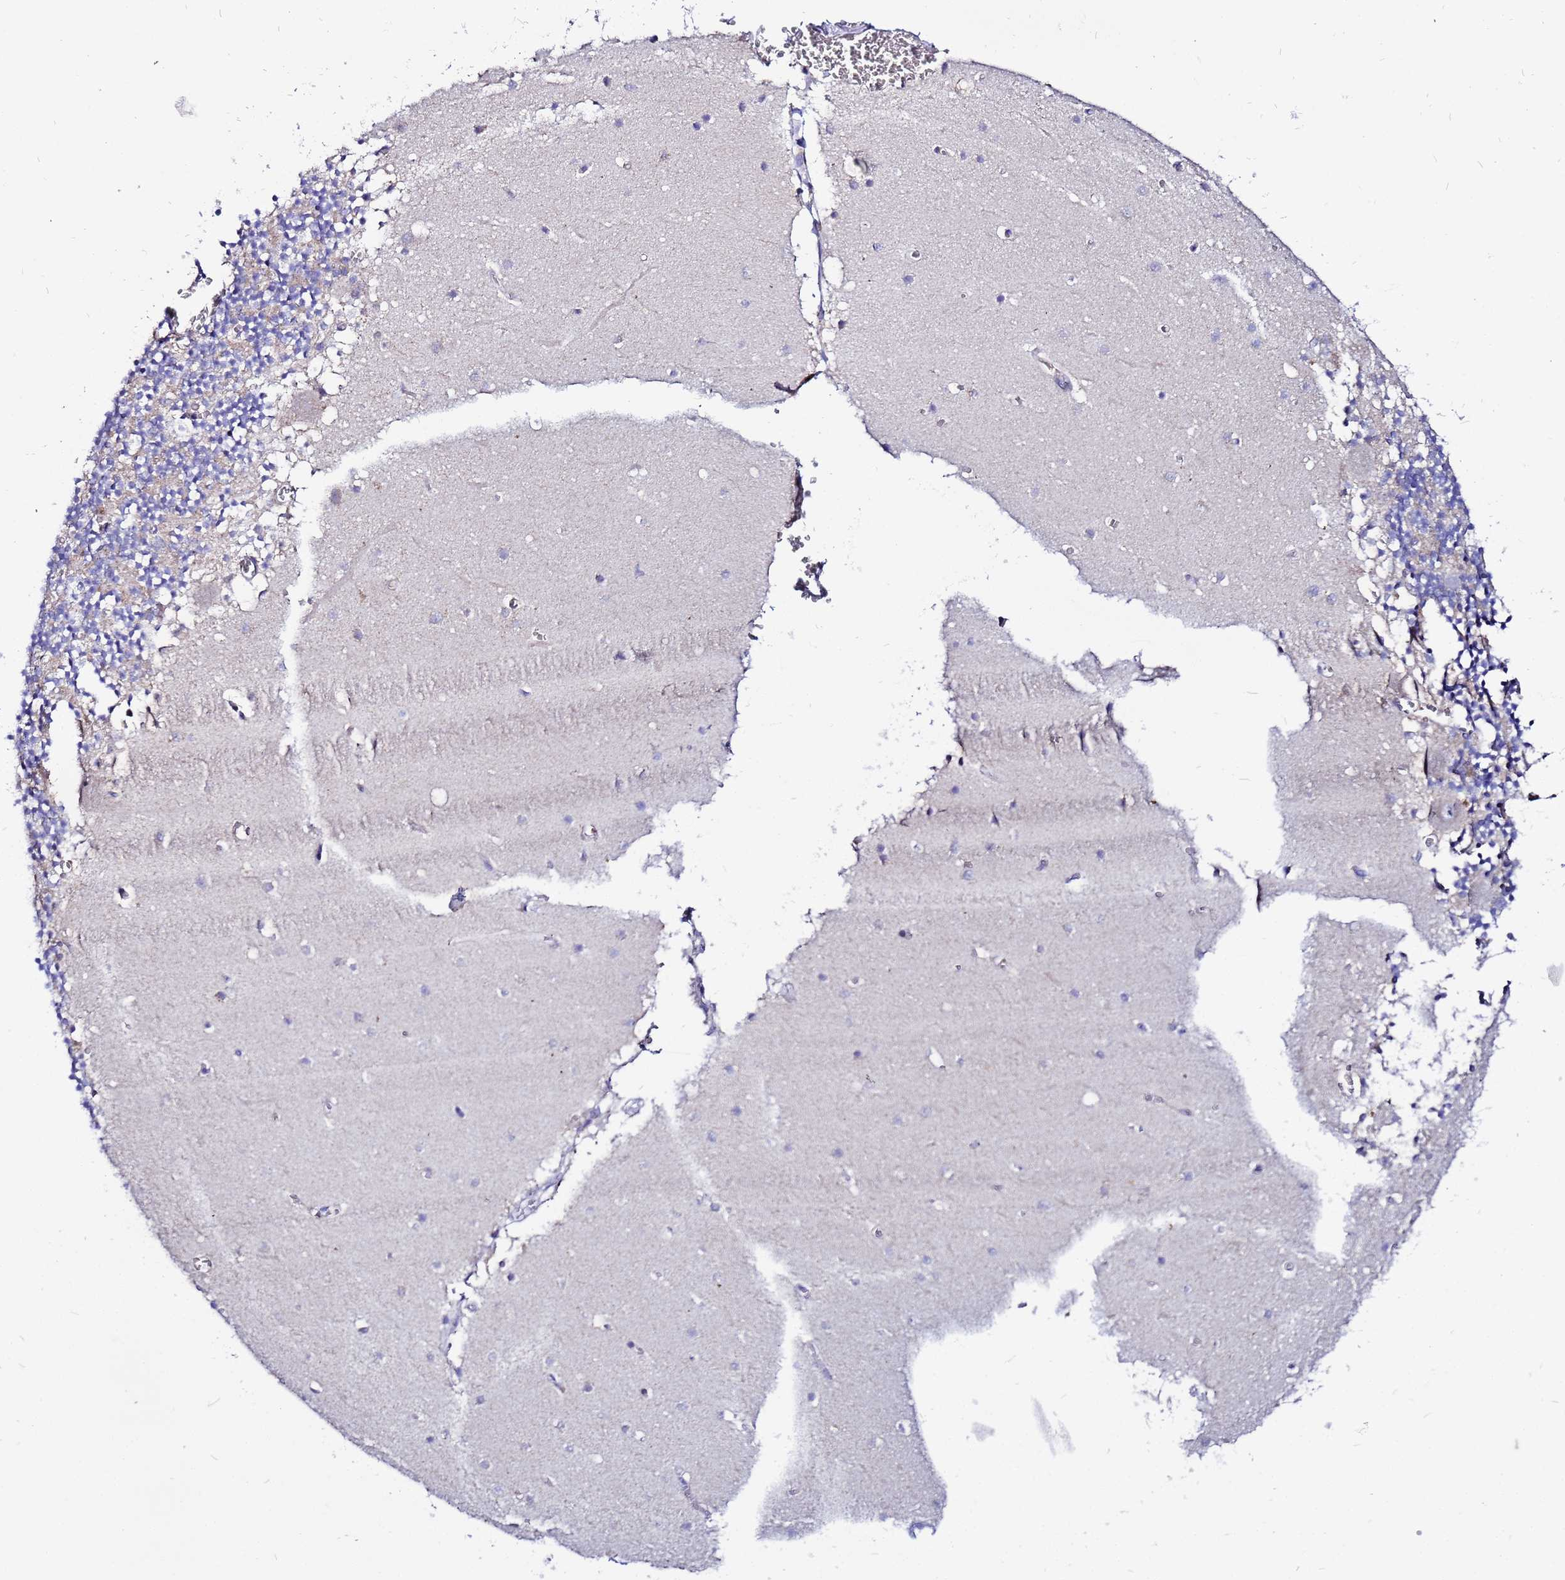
{"staining": {"intensity": "negative", "quantity": "none", "location": "none"}, "tissue": "cerebellum", "cell_type": "Cells in granular layer", "image_type": "normal", "snomed": [{"axis": "morphology", "description": "Normal tissue, NOS"}, {"axis": "topography", "description": "Cerebellum"}], "caption": "Photomicrograph shows no protein expression in cells in granular layer of unremarkable cerebellum. The staining was performed using DAB to visualize the protein expression in brown, while the nuclei were stained in blue with hematoxylin (Magnification: 20x).", "gene": "FAHD2A", "patient": {"sex": "female", "age": 28}}